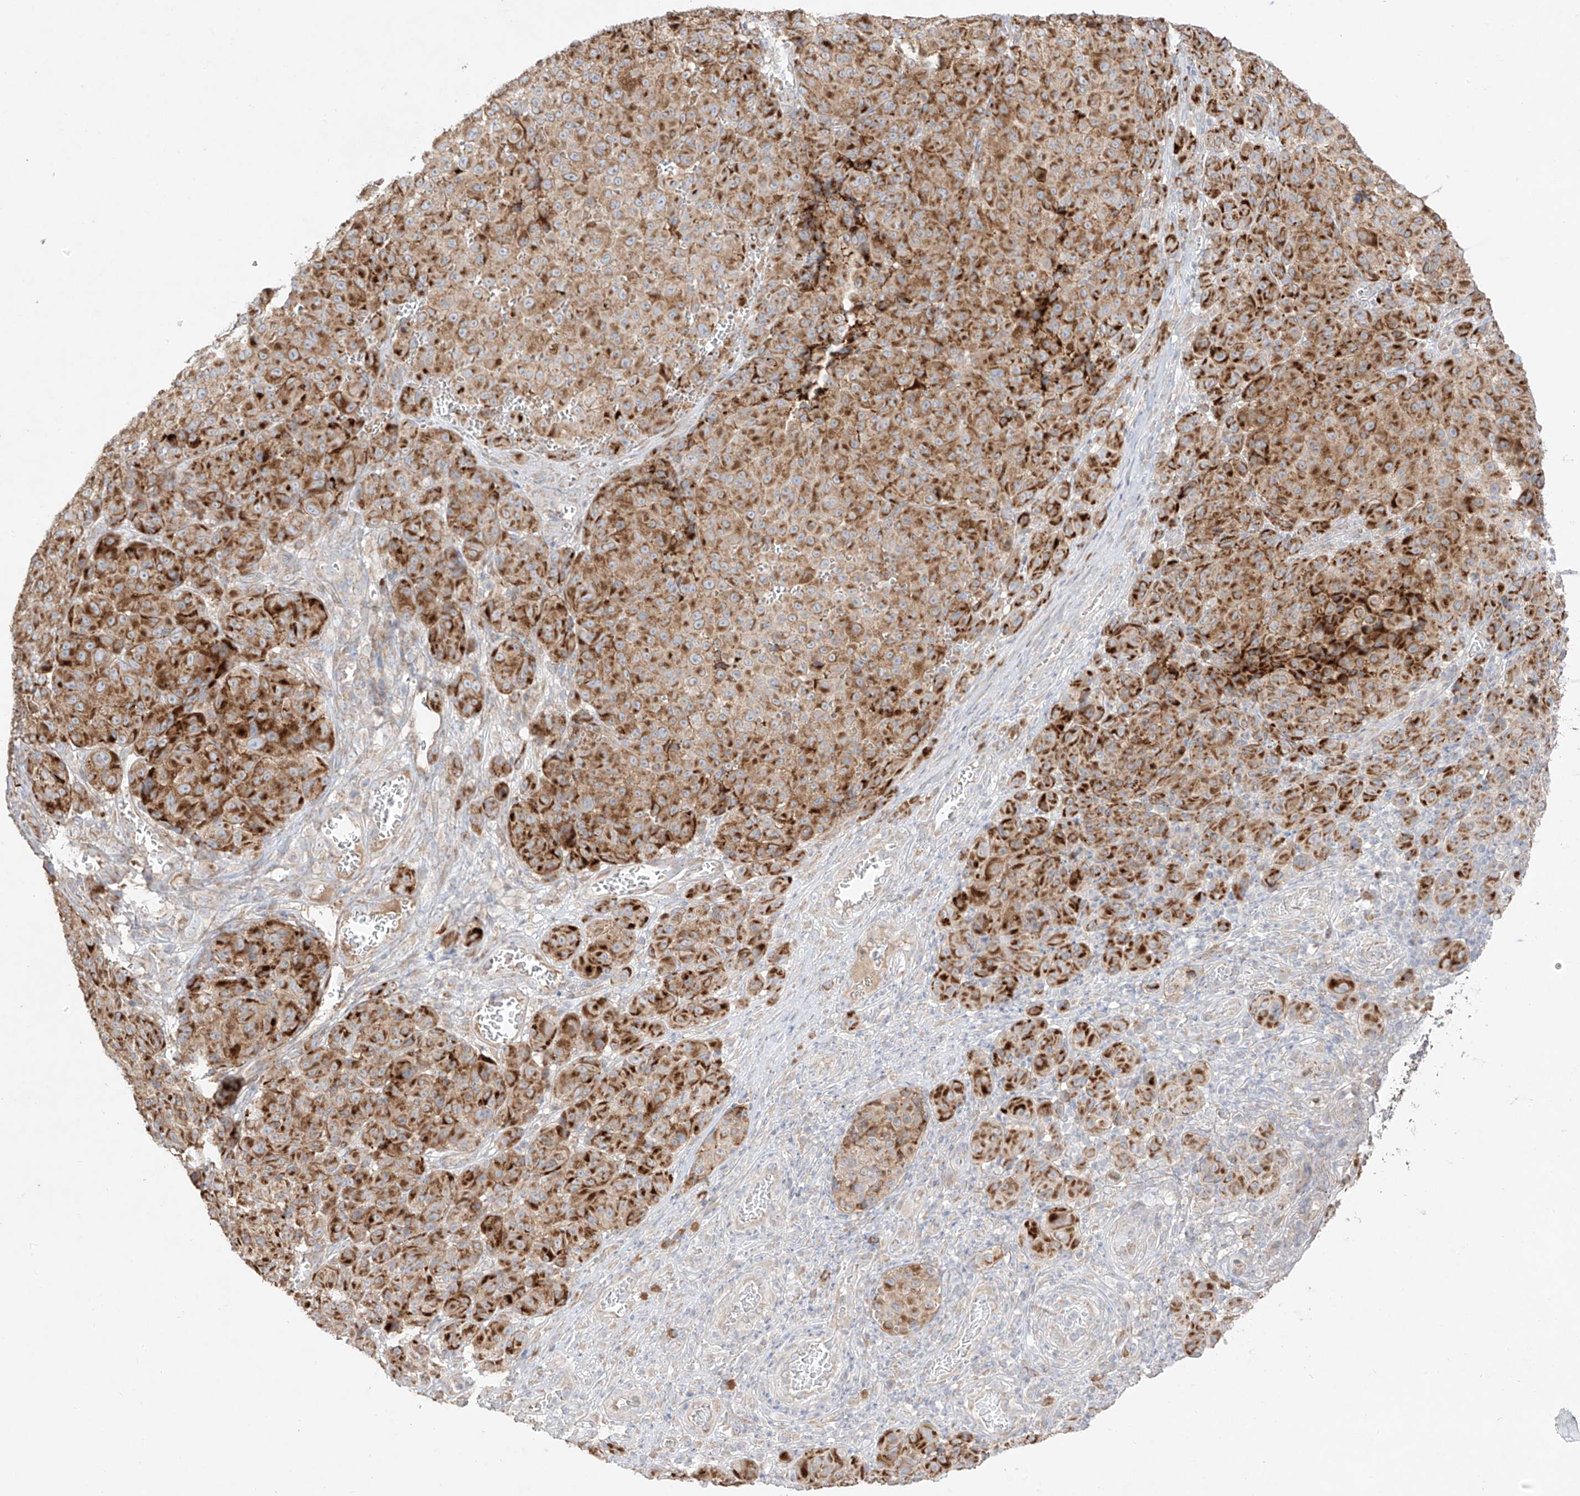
{"staining": {"intensity": "moderate", "quantity": ">75%", "location": "cytoplasmic/membranous"}, "tissue": "melanoma", "cell_type": "Tumor cells", "image_type": "cancer", "snomed": [{"axis": "morphology", "description": "Malignant melanoma, NOS"}, {"axis": "topography", "description": "Skin"}], "caption": "Immunohistochemical staining of melanoma displays moderate cytoplasmic/membranous protein positivity in approximately >75% of tumor cells.", "gene": "COLGALT2", "patient": {"sex": "male", "age": 73}}